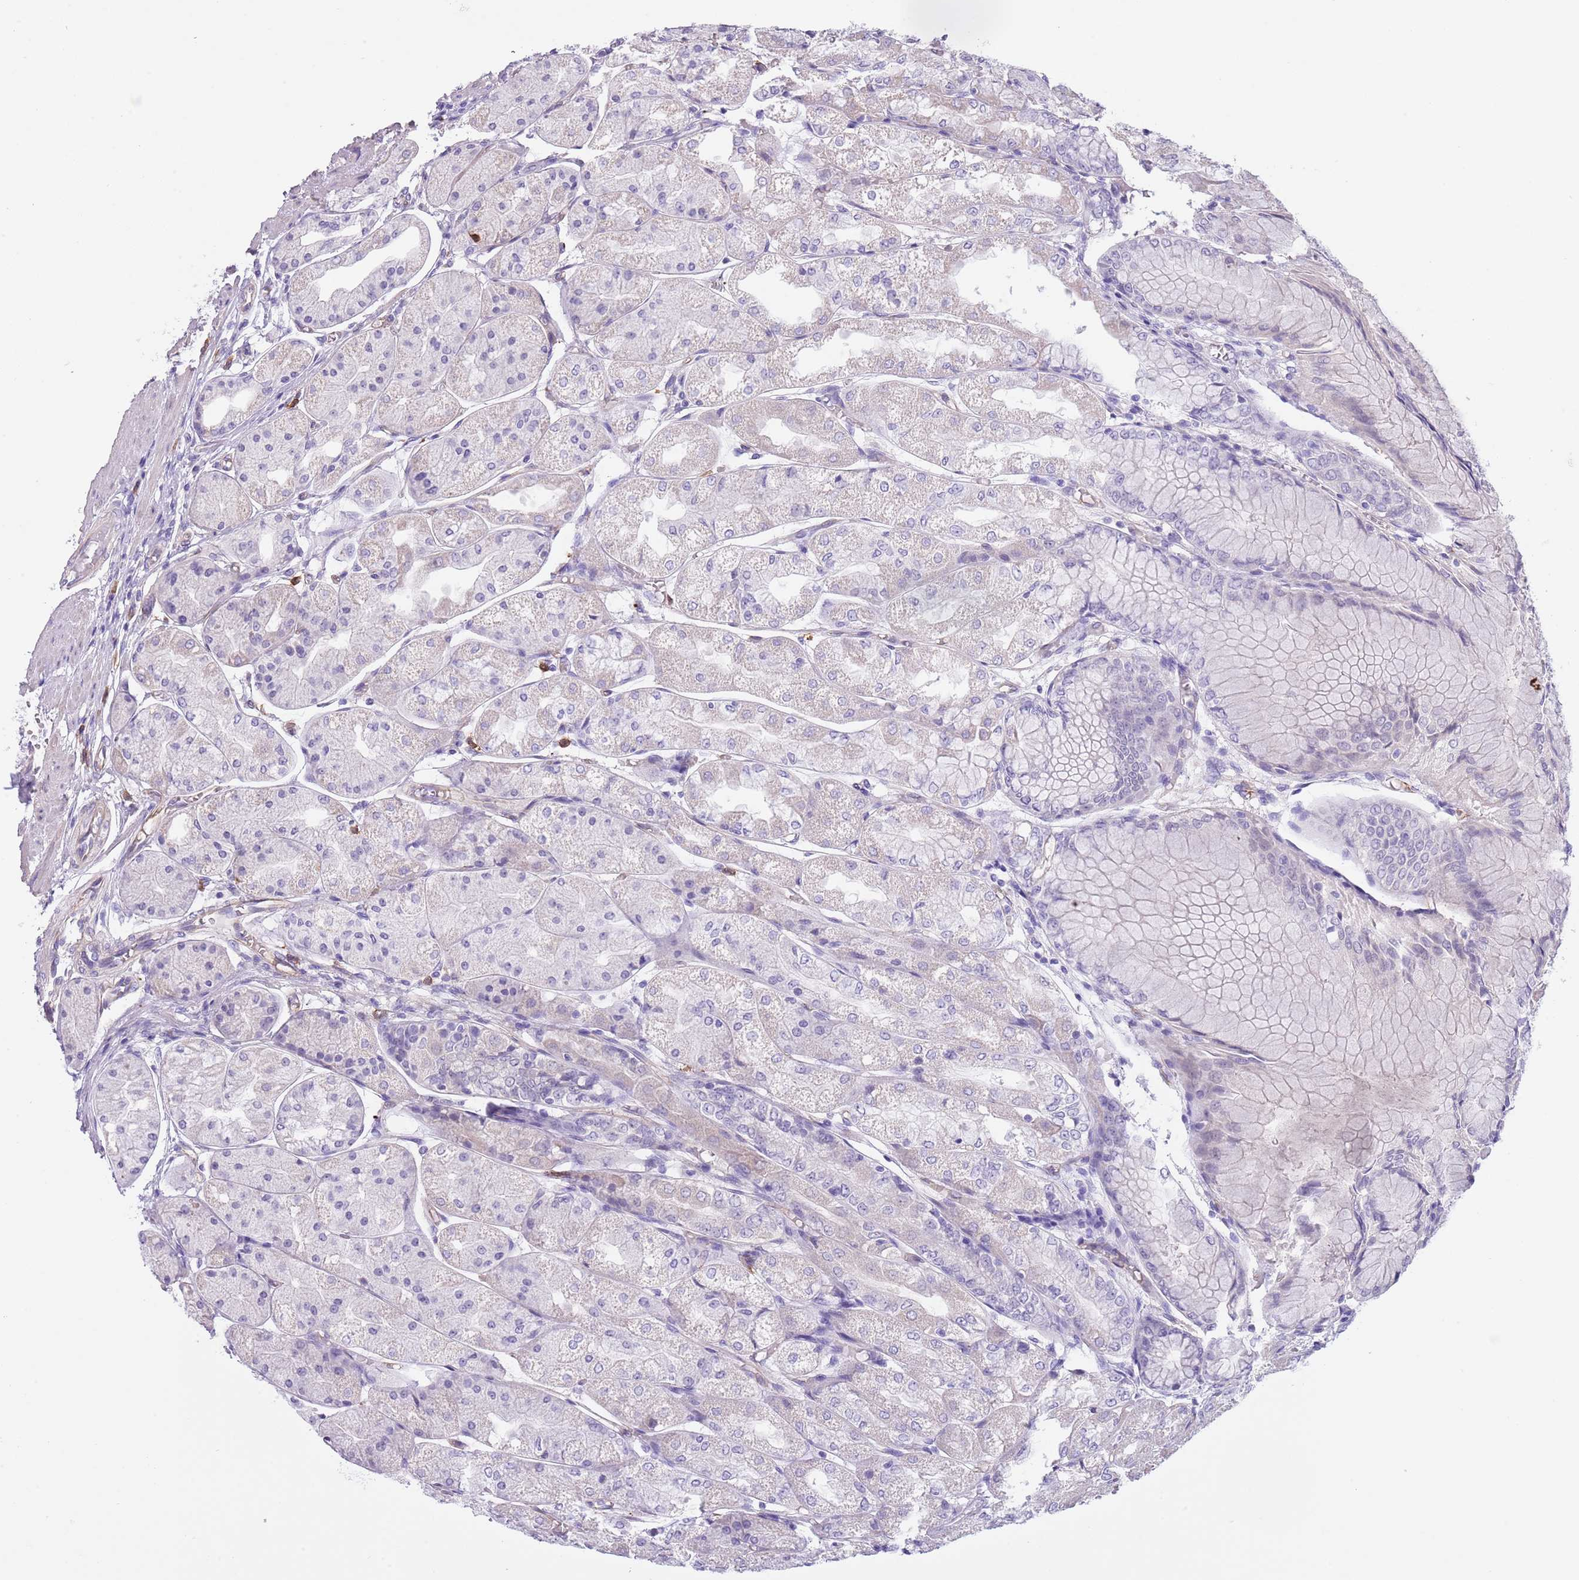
{"staining": {"intensity": "negative", "quantity": "none", "location": "none"}, "tissue": "stomach", "cell_type": "Glandular cells", "image_type": "normal", "snomed": [{"axis": "morphology", "description": "Normal tissue, NOS"}, {"axis": "topography", "description": "Stomach, upper"}], "caption": "Immunohistochemistry micrograph of benign human stomach stained for a protein (brown), which displays no expression in glandular cells. (DAB immunohistochemistry visualized using brightfield microscopy, high magnification).", "gene": "TSGA13", "patient": {"sex": "male", "age": 72}}